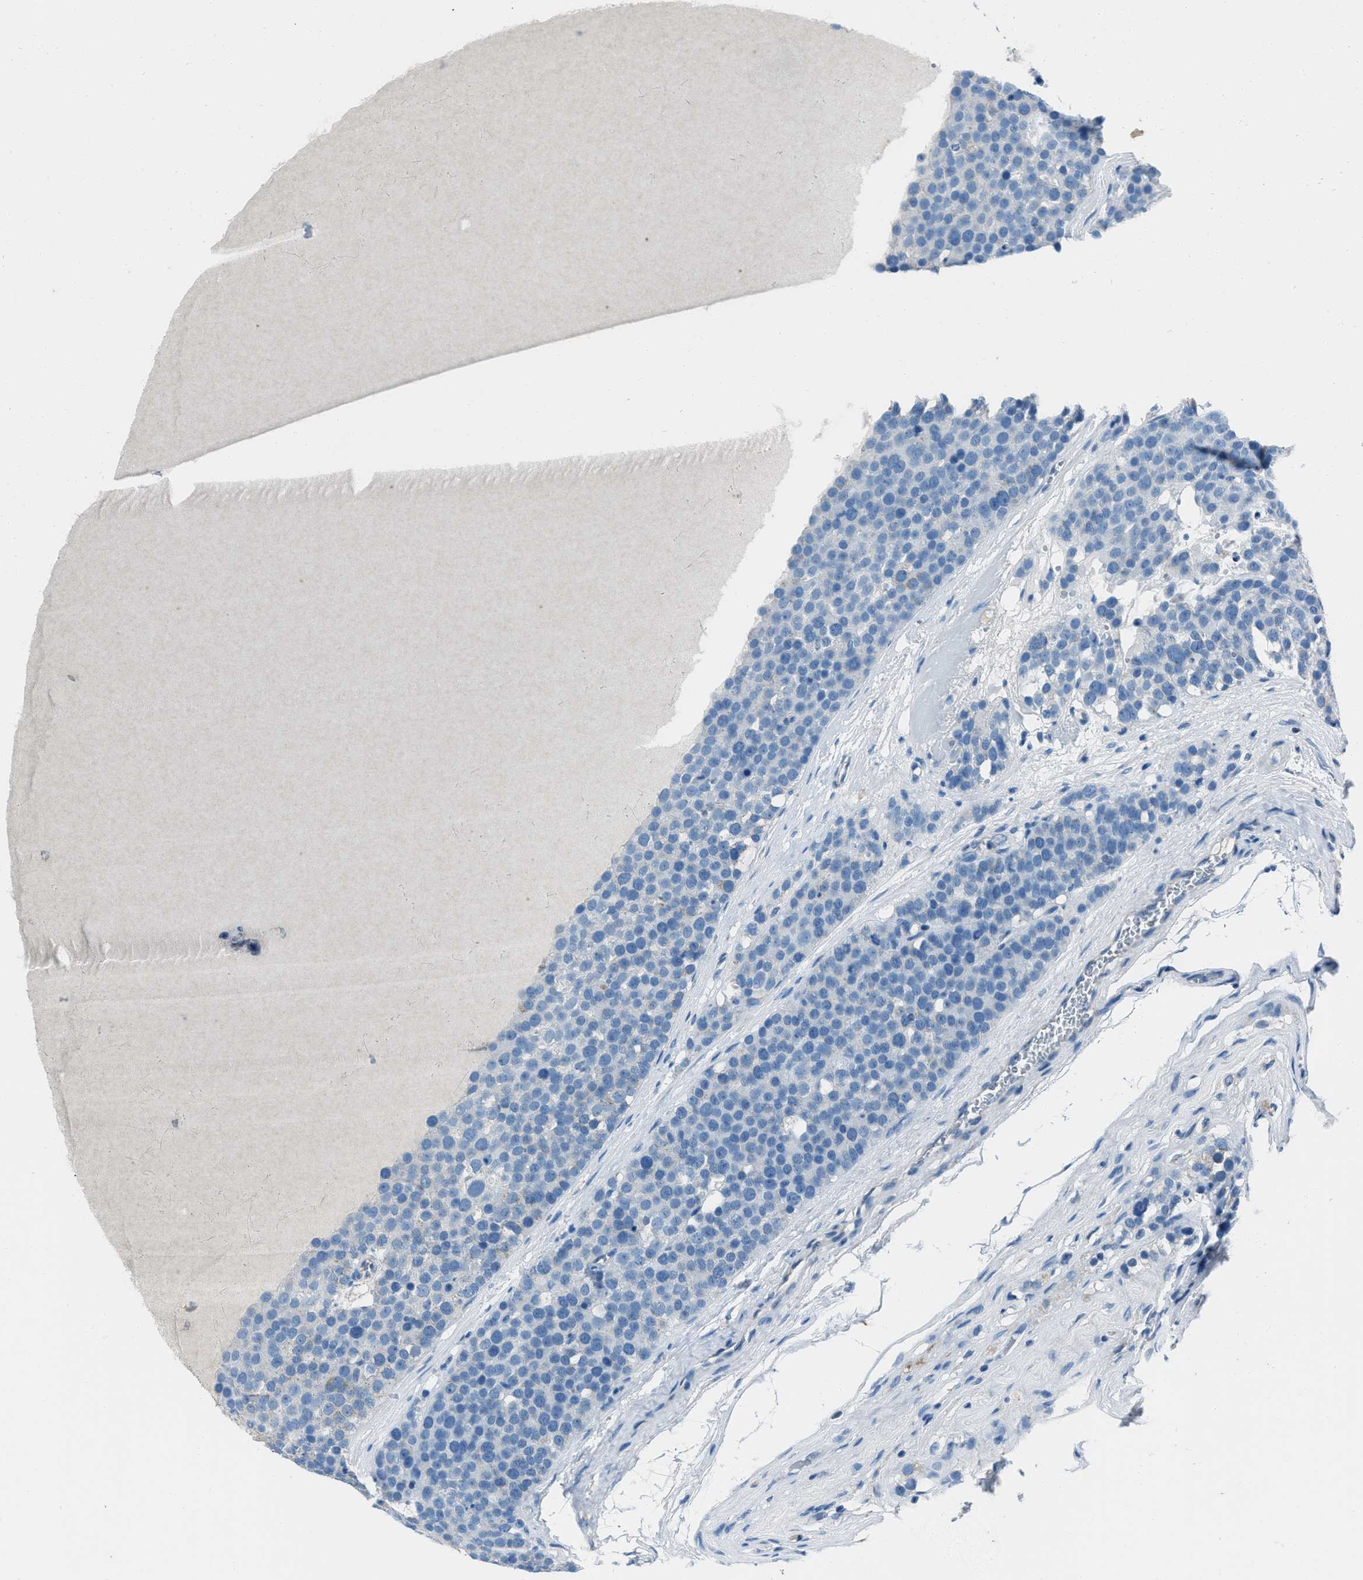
{"staining": {"intensity": "negative", "quantity": "none", "location": "none"}, "tissue": "testis cancer", "cell_type": "Tumor cells", "image_type": "cancer", "snomed": [{"axis": "morphology", "description": "Seminoma, NOS"}, {"axis": "topography", "description": "Testis"}], "caption": "An image of human testis seminoma is negative for staining in tumor cells. (Brightfield microscopy of DAB immunohistochemistry (IHC) at high magnification).", "gene": "AMACR", "patient": {"sex": "male", "age": 71}}